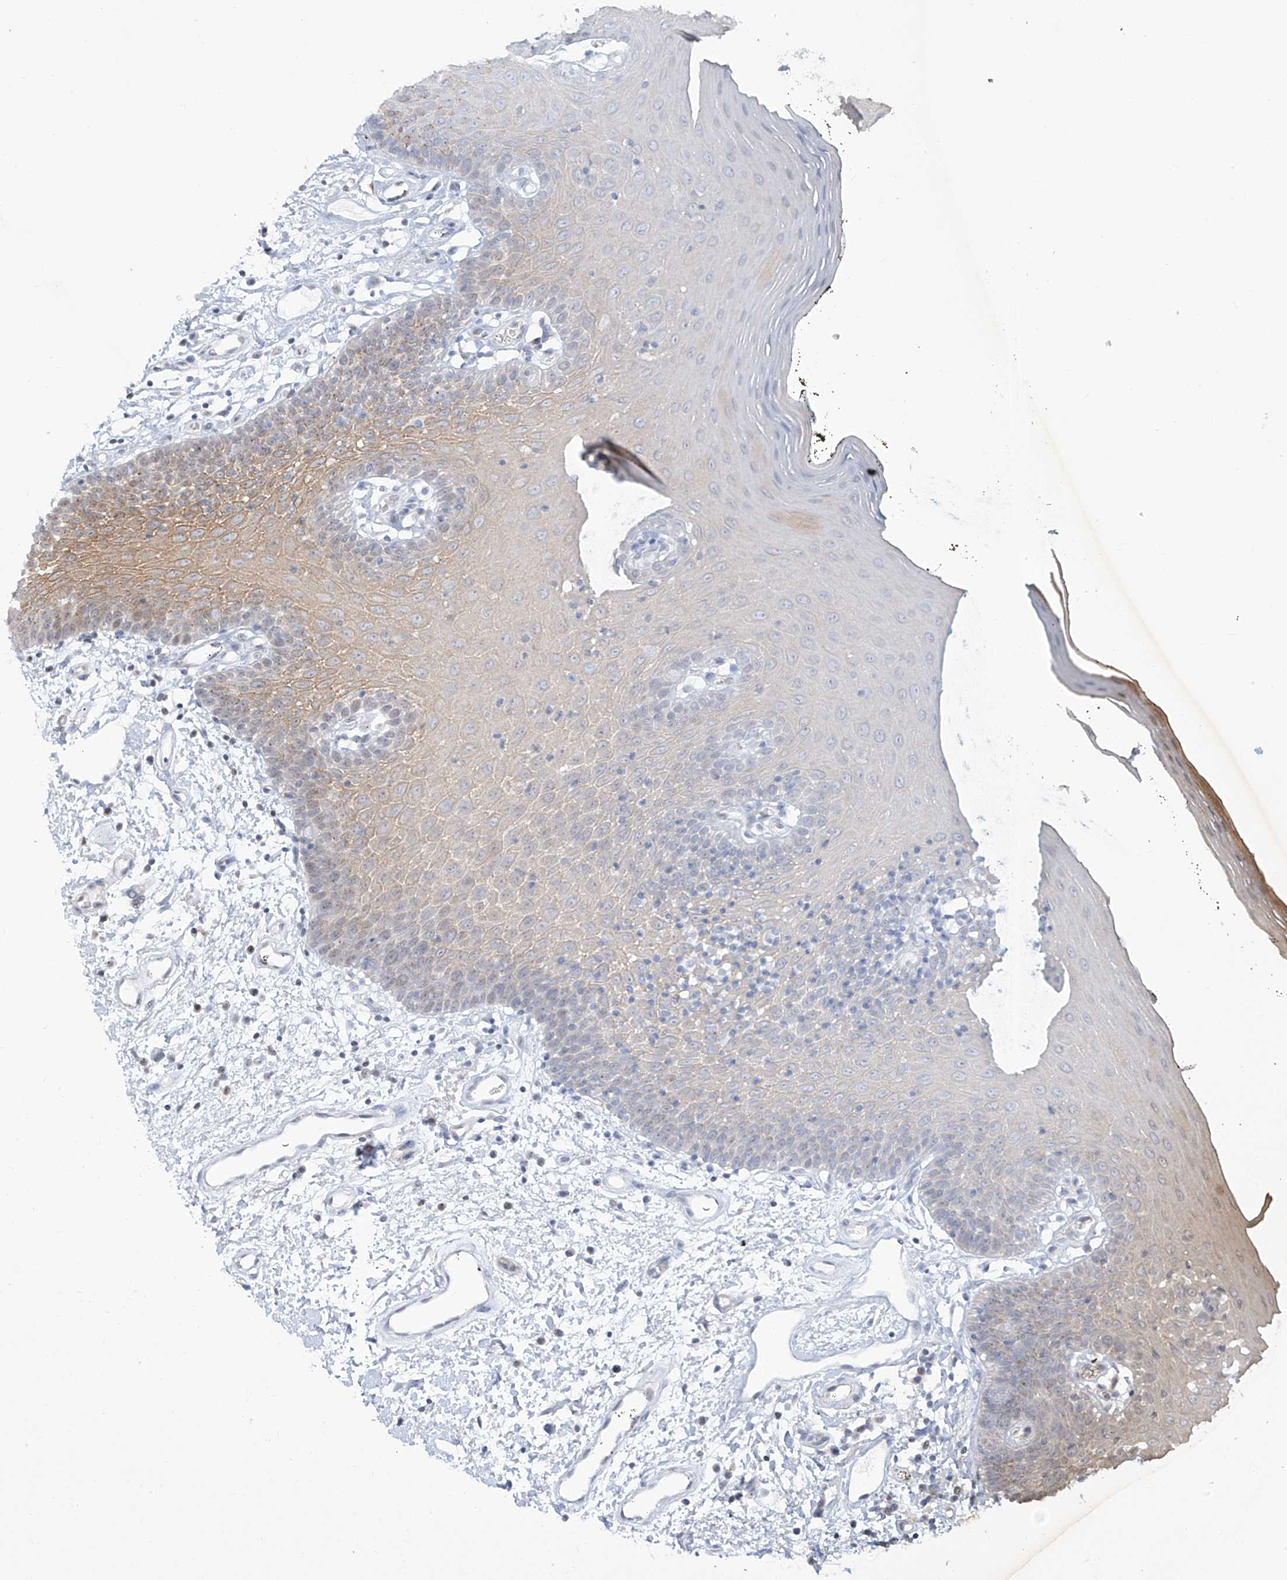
{"staining": {"intensity": "weak", "quantity": "<25%", "location": "cytoplasmic/membranous"}, "tissue": "oral mucosa", "cell_type": "Squamous epithelial cells", "image_type": "normal", "snomed": [{"axis": "morphology", "description": "Normal tissue, NOS"}, {"axis": "topography", "description": "Oral tissue"}], "caption": "Immunohistochemistry micrograph of unremarkable oral mucosa: oral mucosa stained with DAB (3,3'-diaminobenzidine) shows no significant protein staining in squamous epithelial cells.", "gene": "VMP1", "patient": {"sex": "male", "age": 74}}